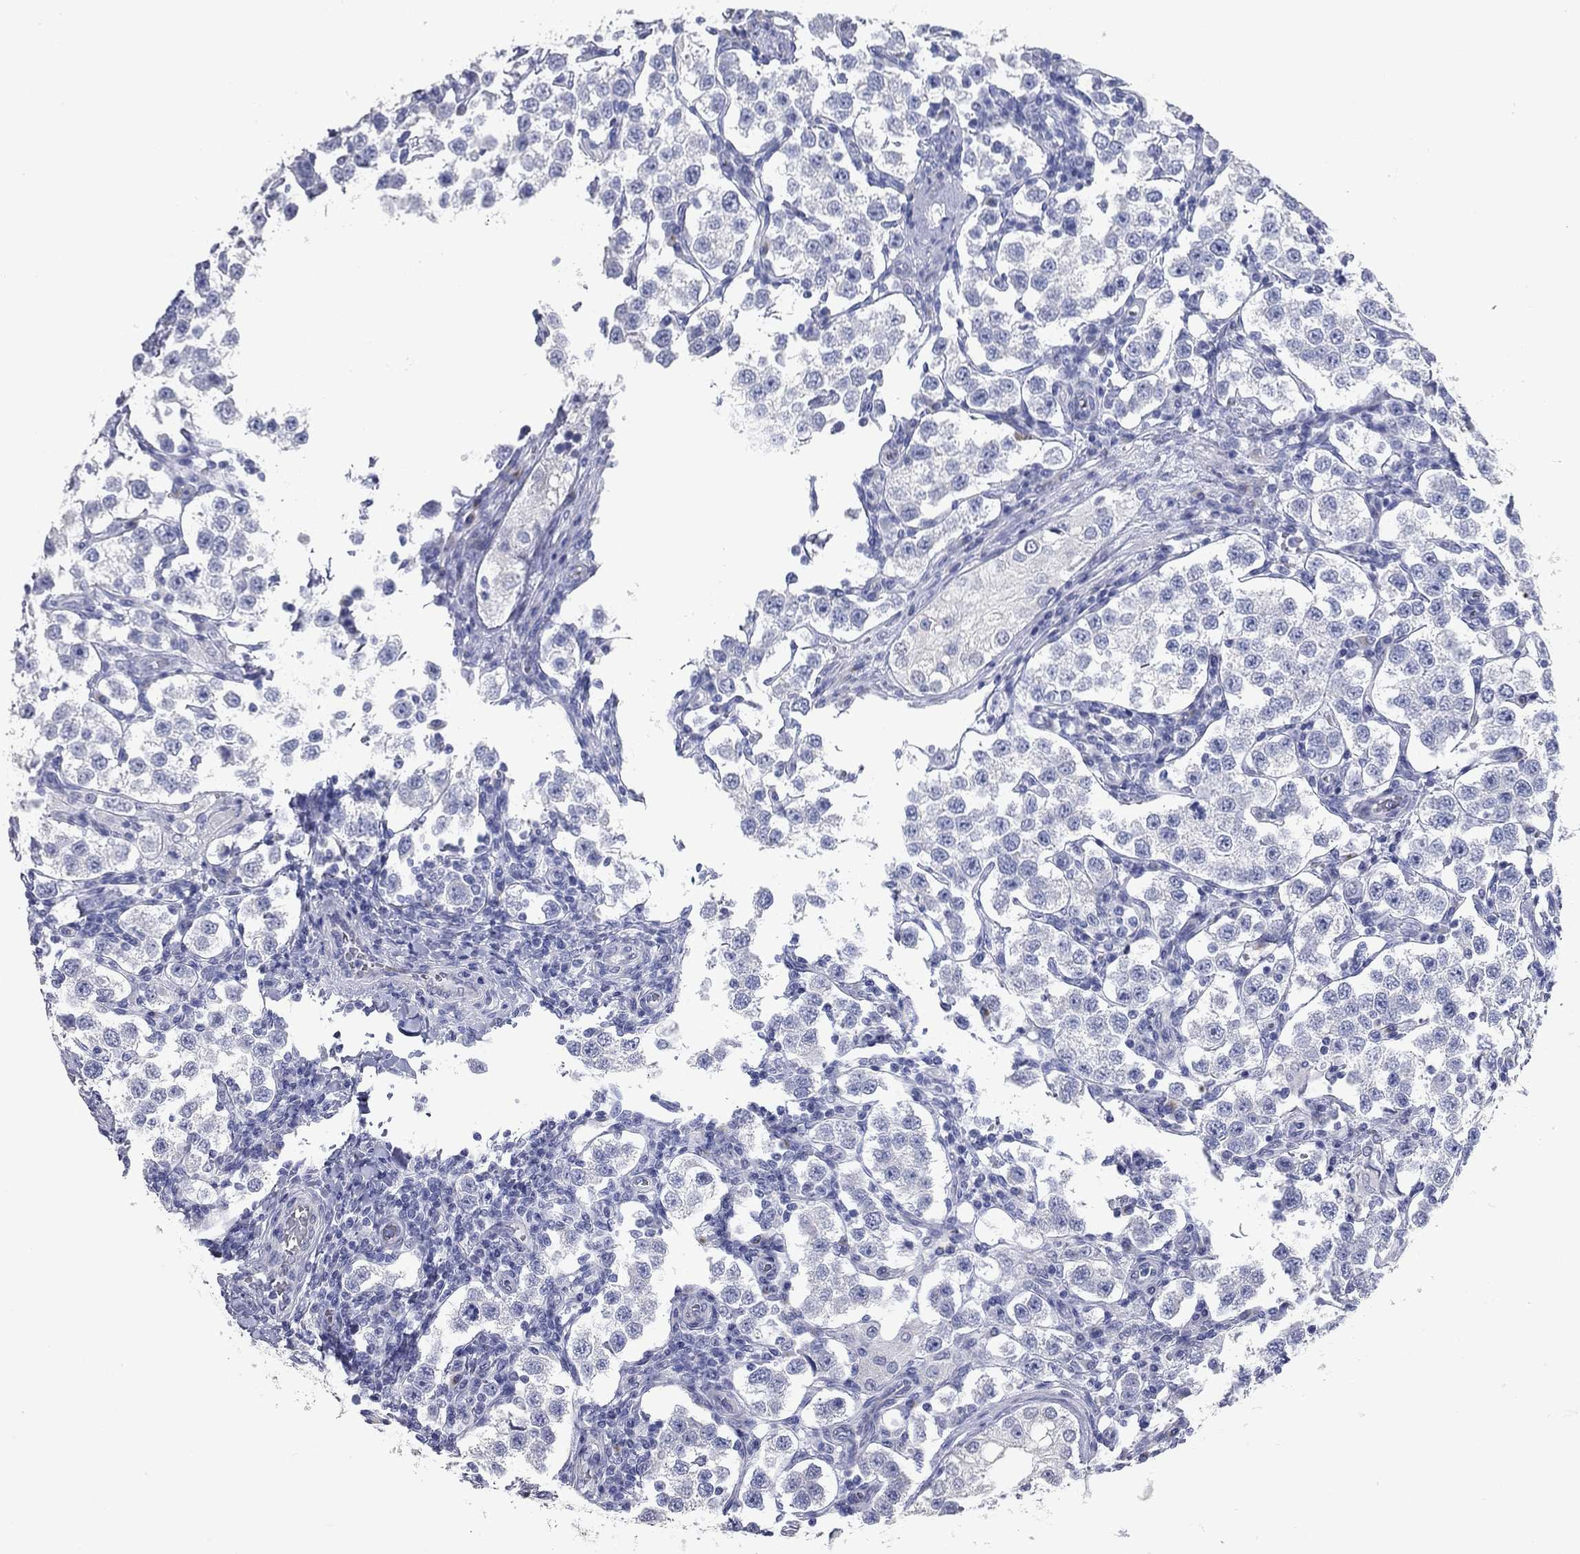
{"staining": {"intensity": "negative", "quantity": "none", "location": "none"}, "tissue": "testis cancer", "cell_type": "Tumor cells", "image_type": "cancer", "snomed": [{"axis": "morphology", "description": "Seminoma, NOS"}, {"axis": "topography", "description": "Testis"}], "caption": "The photomicrograph reveals no staining of tumor cells in testis cancer (seminoma).", "gene": "TAC1", "patient": {"sex": "male", "age": 37}}